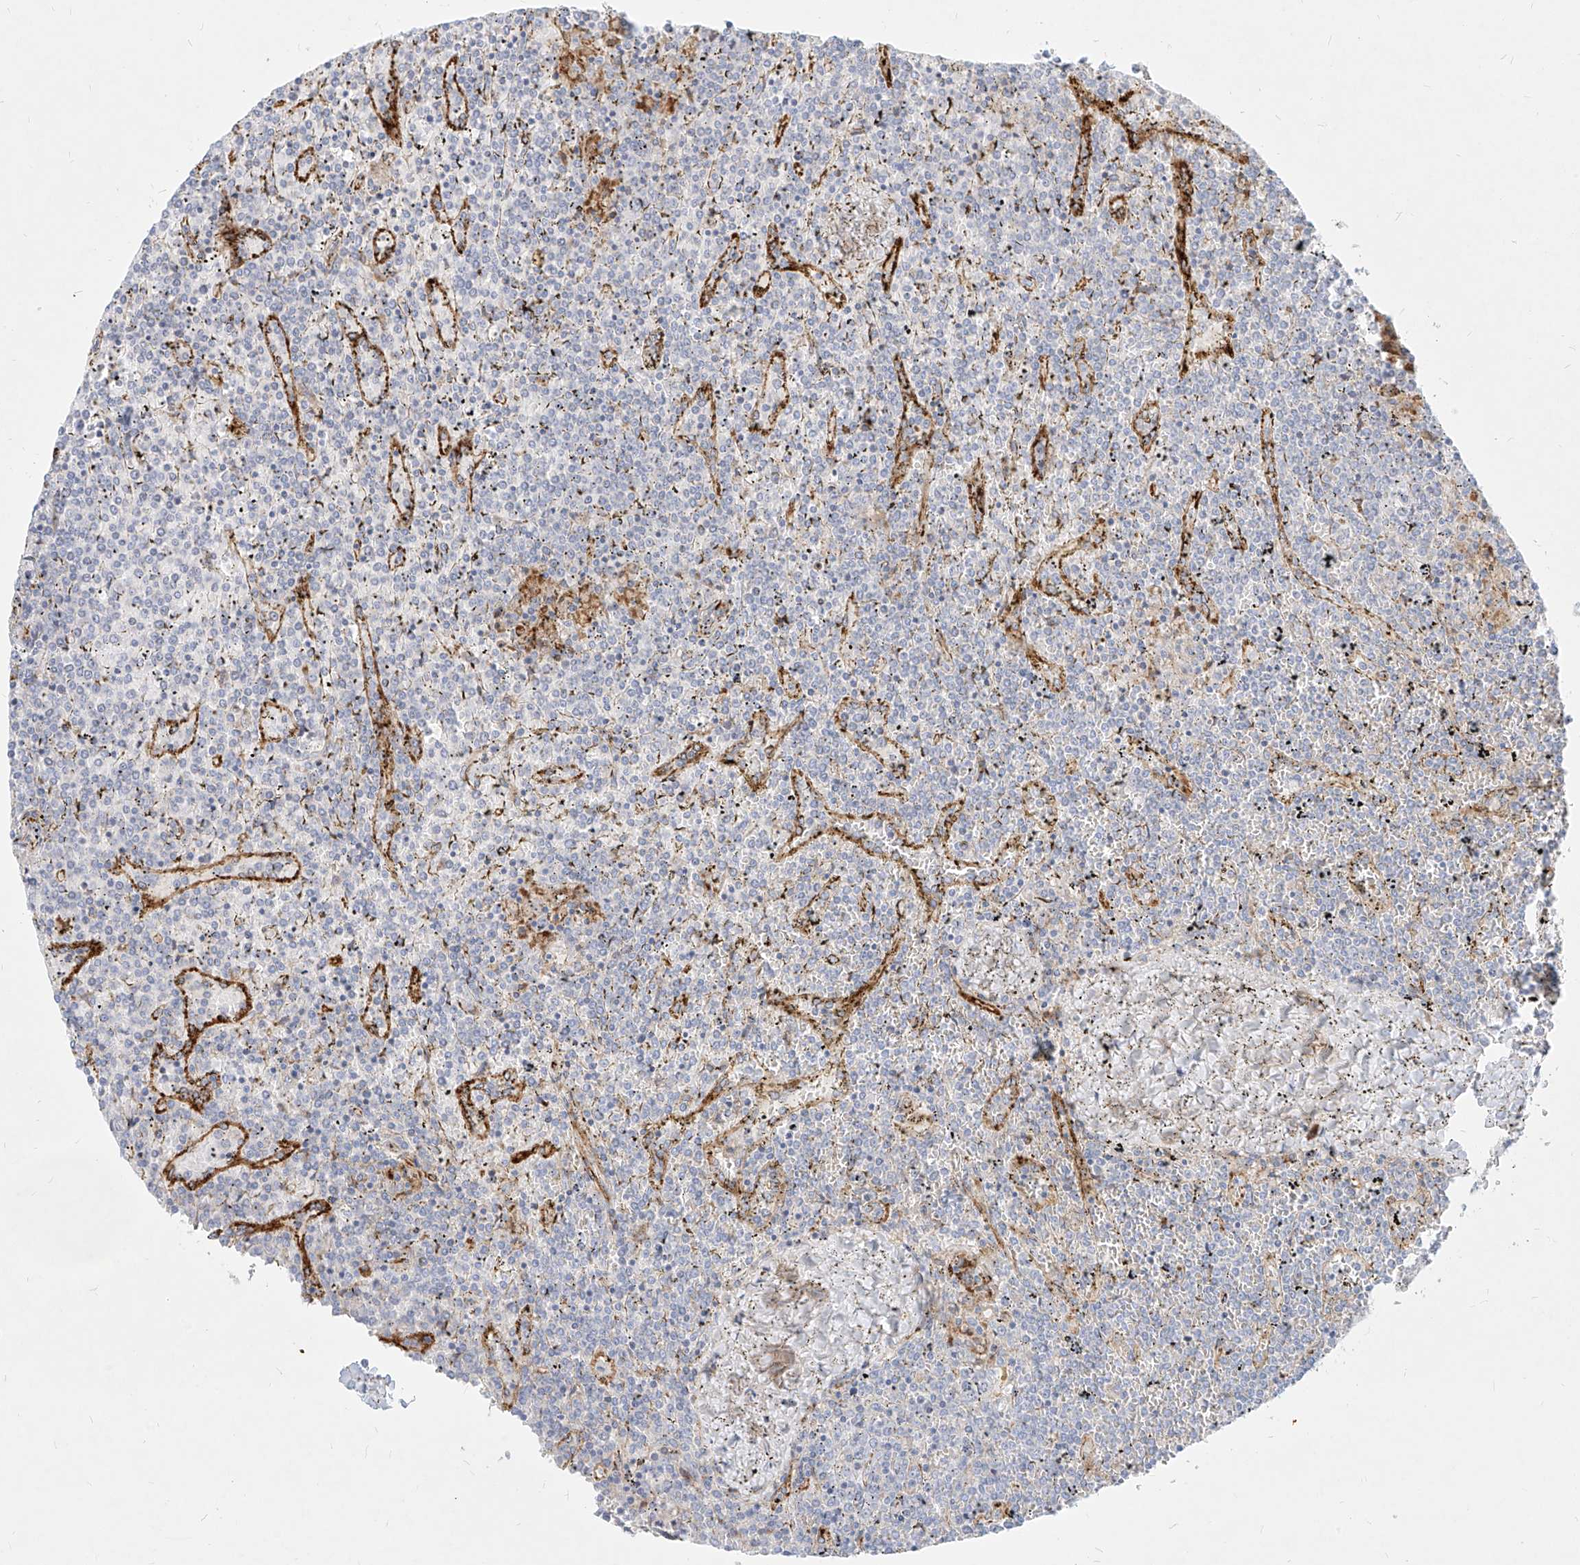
{"staining": {"intensity": "negative", "quantity": "none", "location": "none"}, "tissue": "lymphoma", "cell_type": "Tumor cells", "image_type": "cancer", "snomed": [{"axis": "morphology", "description": "Malignant lymphoma, non-Hodgkin's type, Low grade"}, {"axis": "topography", "description": "Spleen"}], "caption": "Immunohistochemistry image of neoplastic tissue: human low-grade malignant lymphoma, non-Hodgkin's type stained with DAB (3,3'-diaminobenzidine) demonstrates no significant protein expression in tumor cells.", "gene": "MTX2", "patient": {"sex": "female", "age": 19}}